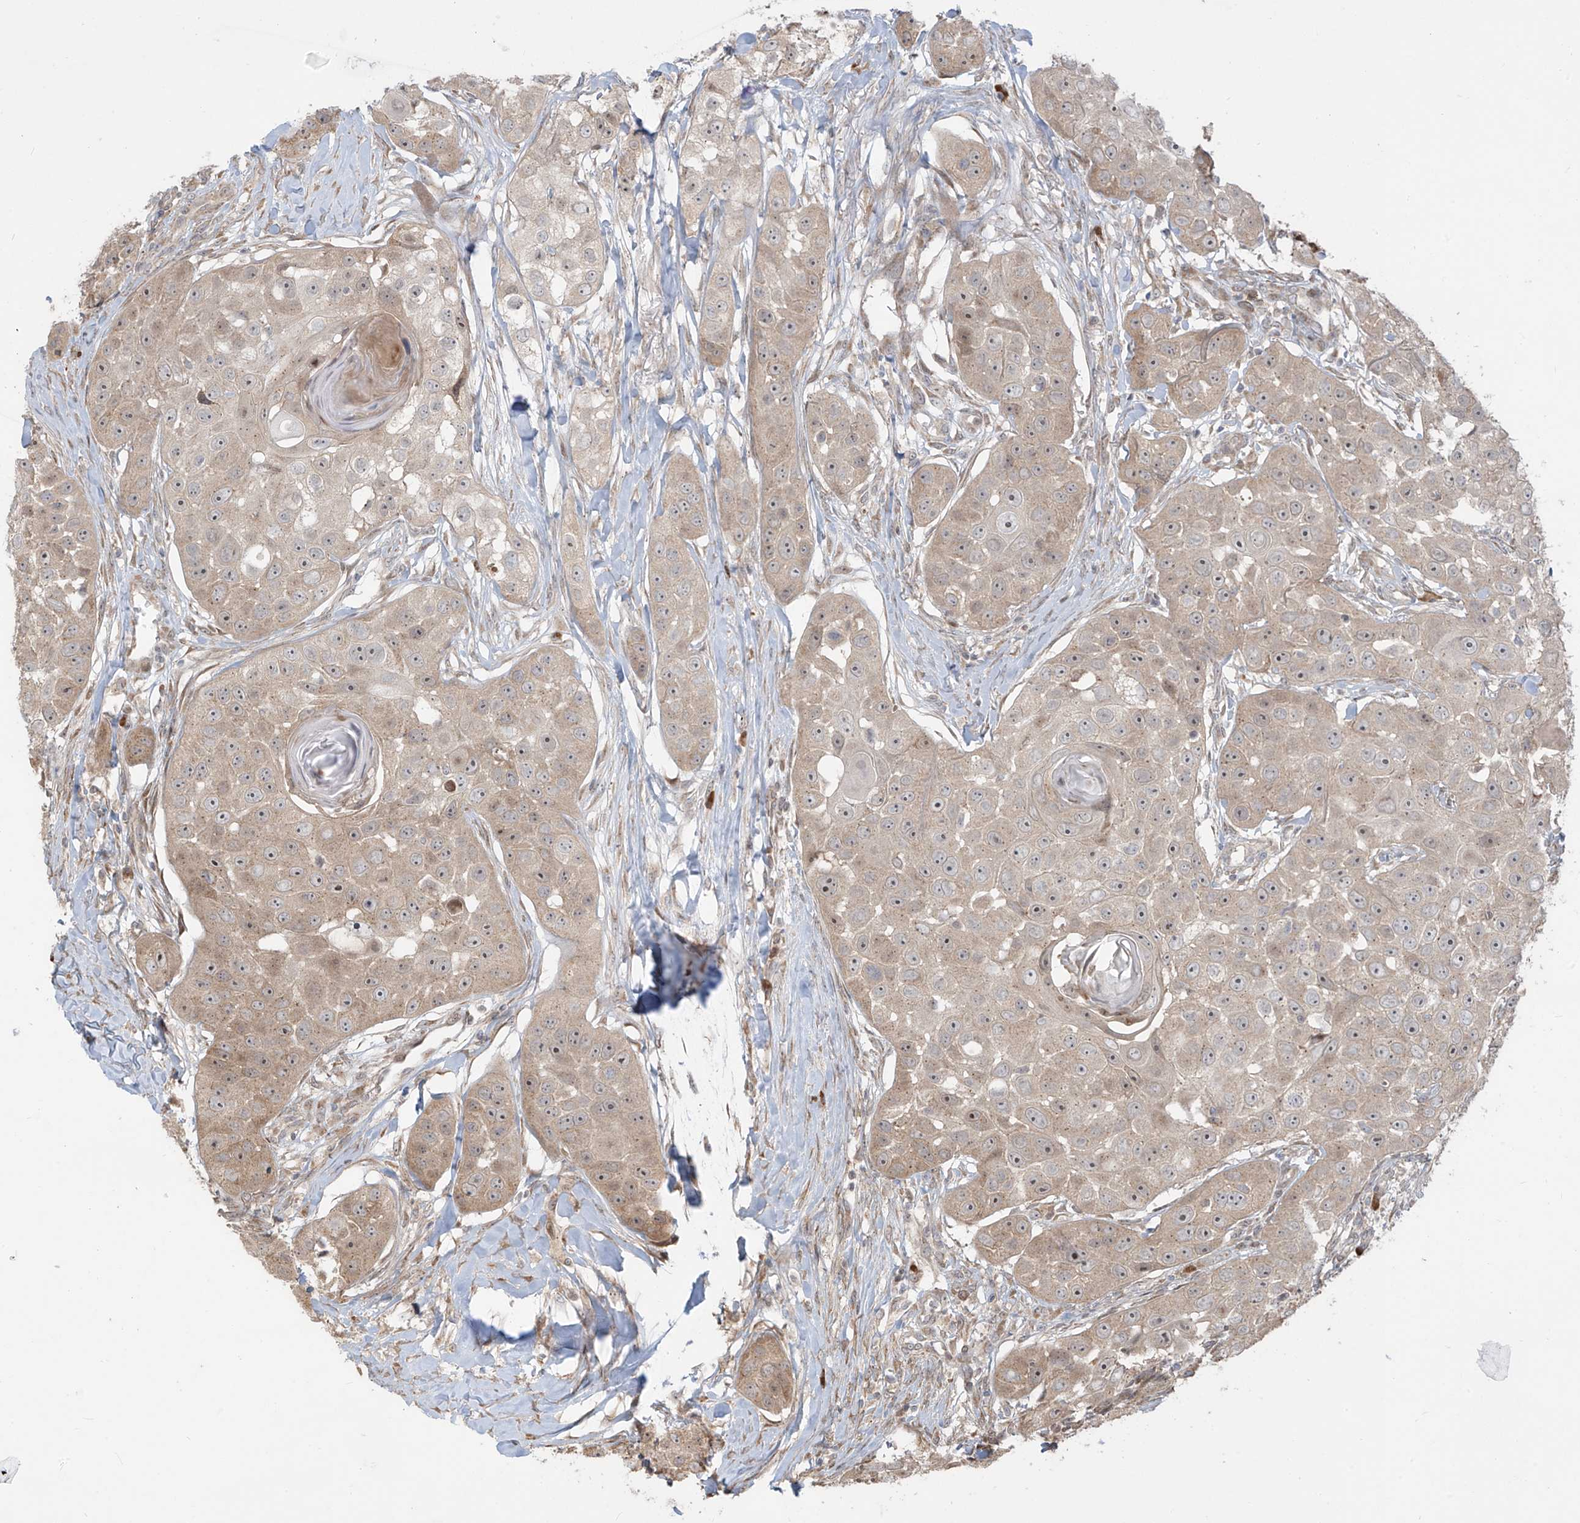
{"staining": {"intensity": "weak", "quantity": ">75%", "location": "cytoplasmic/membranous"}, "tissue": "head and neck cancer", "cell_type": "Tumor cells", "image_type": "cancer", "snomed": [{"axis": "morphology", "description": "Normal tissue, NOS"}, {"axis": "morphology", "description": "Squamous cell carcinoma, NOS"}, {"axis": "topography", "description": "Skeletal muscle"}, {"axis": "topography", "description": "Head-Neck"}], "caption": "Immunohistochemistry (IHC) photomicrograph of neoplastic tissue: head and neck squamous cell carcinoma stained using immunohistochemistry demonstrates low levels of weak protein expression localized specifically in the cytoplasmic/membranous of tumor cells, appearing as a cytoplasmic/membranous brown color.", "gene": "PLEKHM3", "patient": {"sex": "male", "age": 51}}